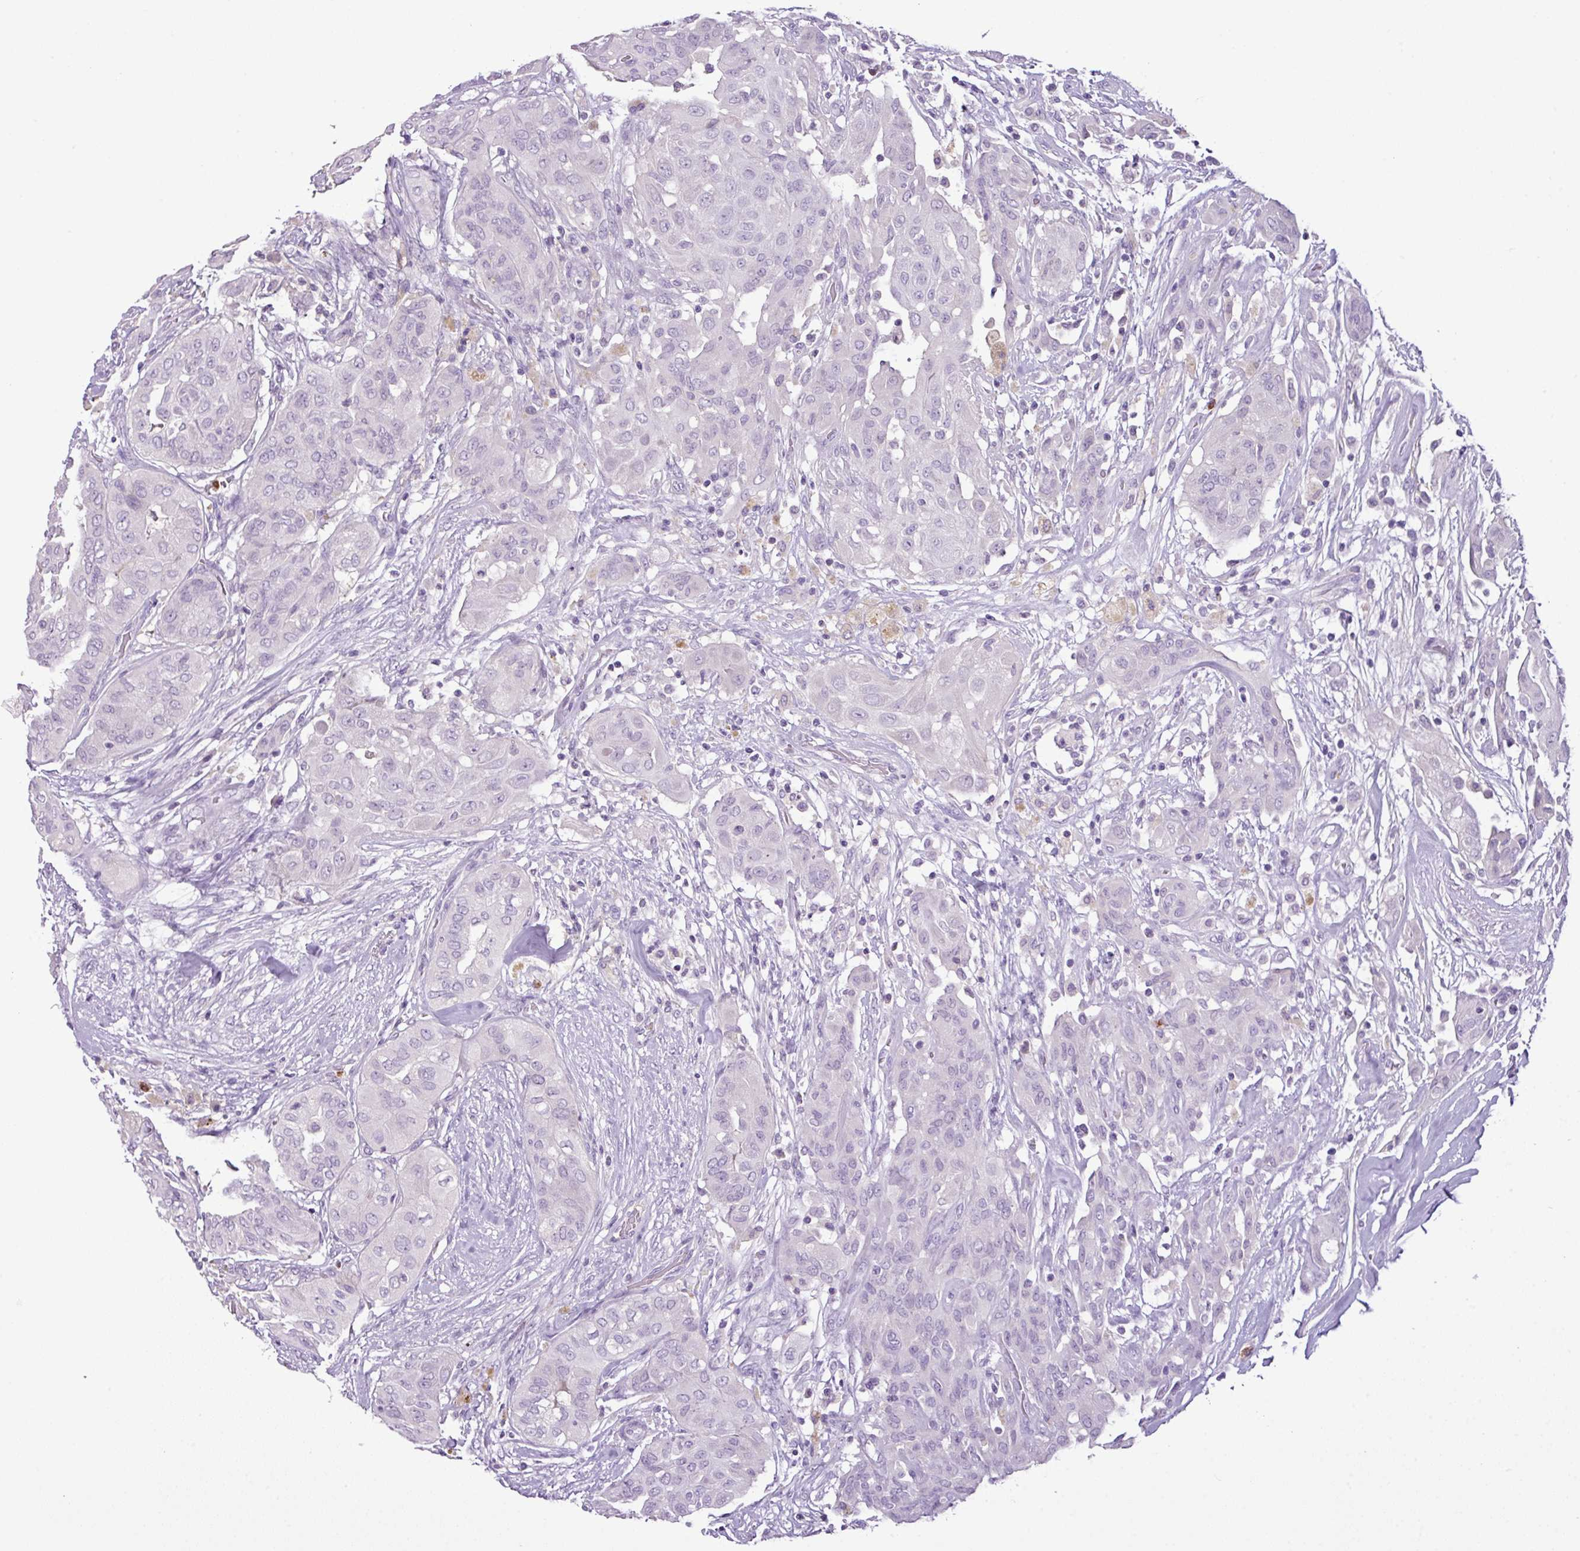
{"staining": {"intensity": "negative", "quantity": "none", "location": "none"}, "tissue": "thyroid cancer", "cell_type": "Tumor cells", "image_type": "cancer", "snomed": [{"axis": "morphology", "description": "Papillary adenocarcinoma, NOS"}, {"axis": "topography", "description": "Thyroid gland"}], "caption": "Immunohistochemistry image of thyroid papillary adenocarcinoma stained for a protein (brown), which shows no staining in tumor cells.", "gene": "HTR3E", "patient": {"sex": "female", "age": 59}}